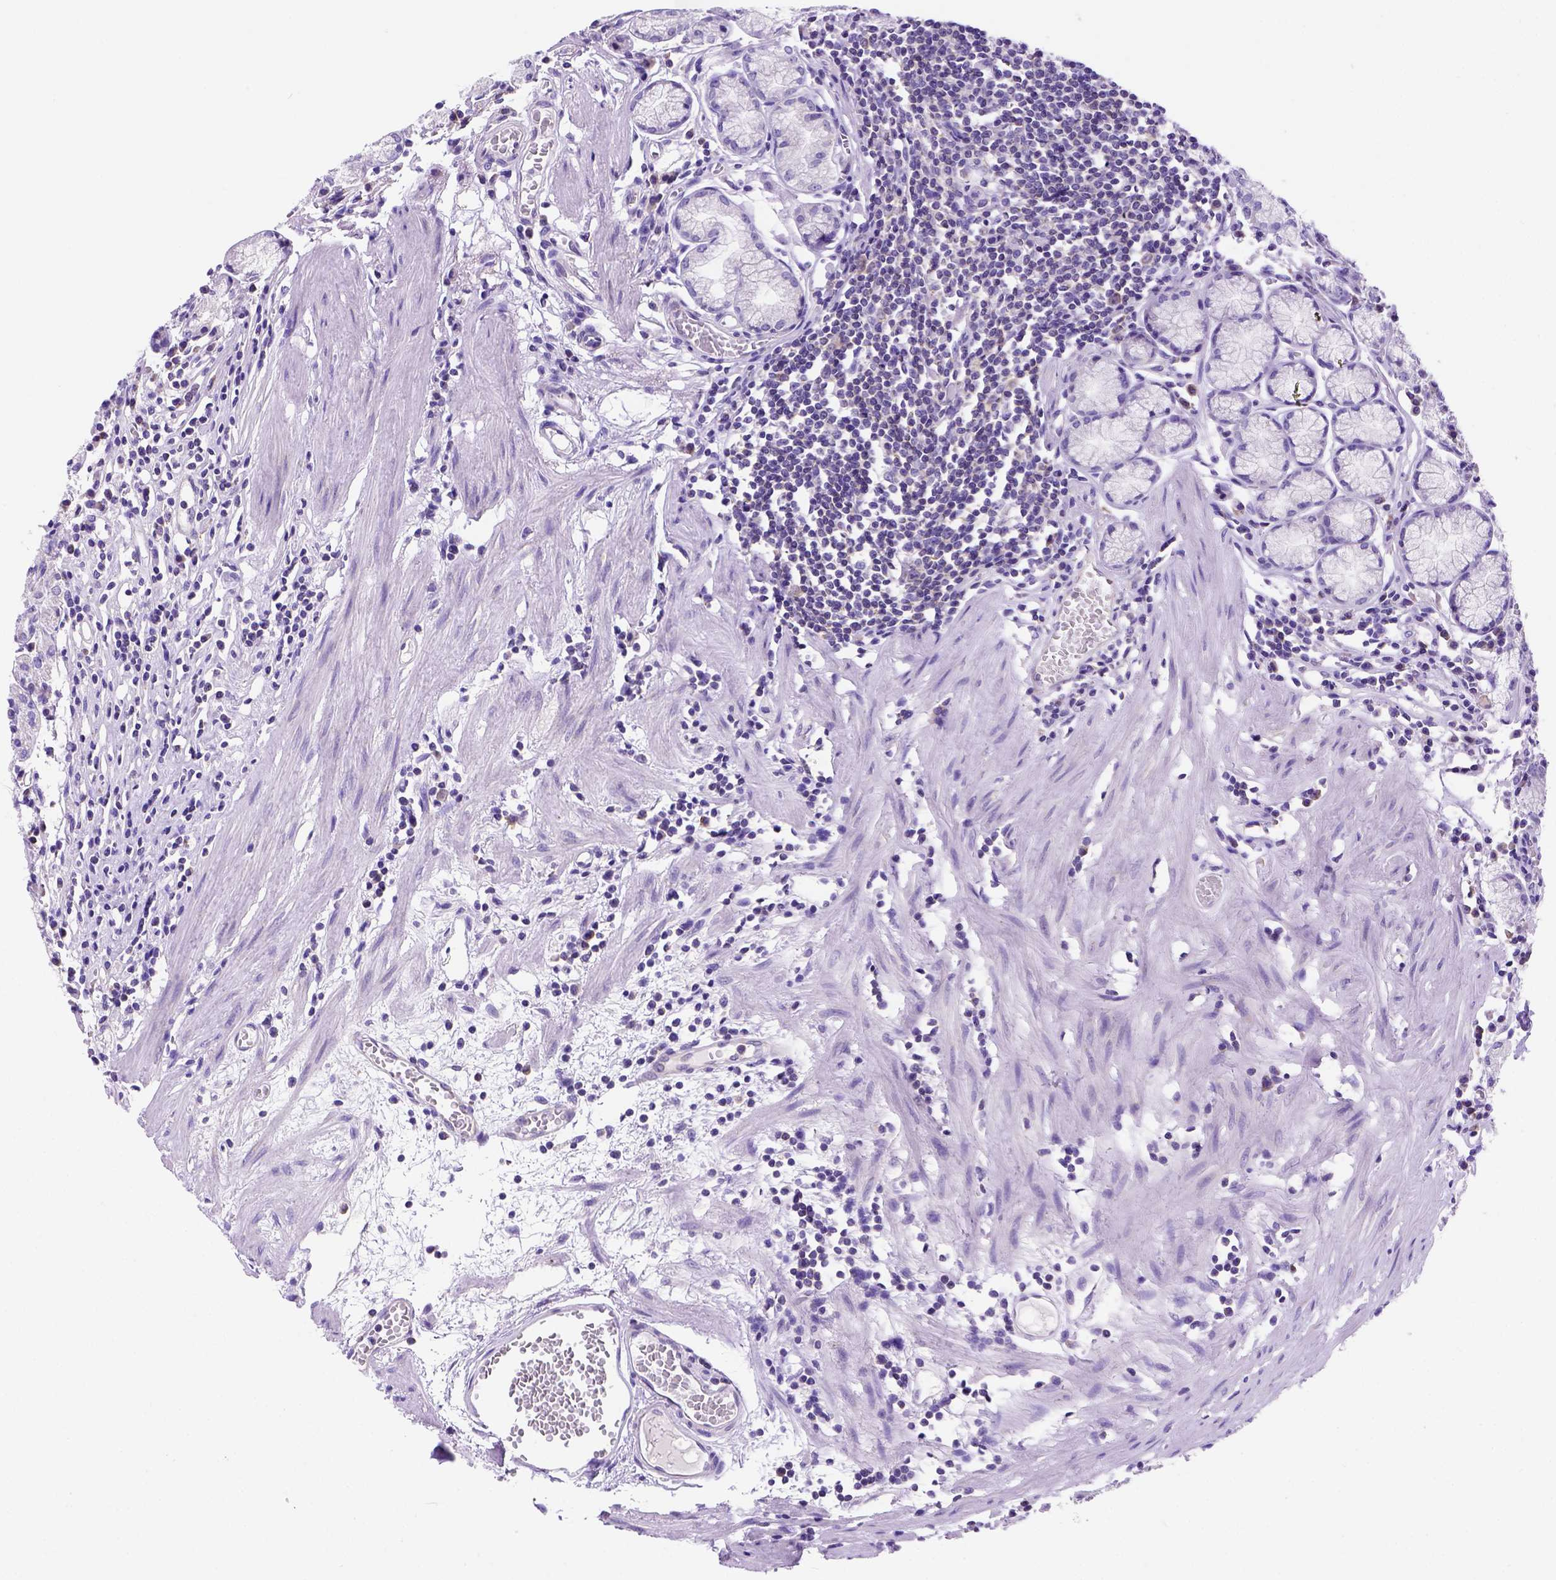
{"staining": {"intensity": "weak", "quantity": "<25%", "location": "cytoplasmic/membranous"}, "tissue": "stomach", "cell_type": "Glandular cells", "image_type": "normal", "snomed": [{"axis": "morphology", "description": "Normal tissue, NOS"}, {"axis": "topography", "description": "Stomach"}], "caption": "IHC of benign human stomach demonstrates no positivity in glandular cells. Nuclei are stained in blue.", "gene": "FOXI1", "patient": {"sex": "male", "age": 55}}